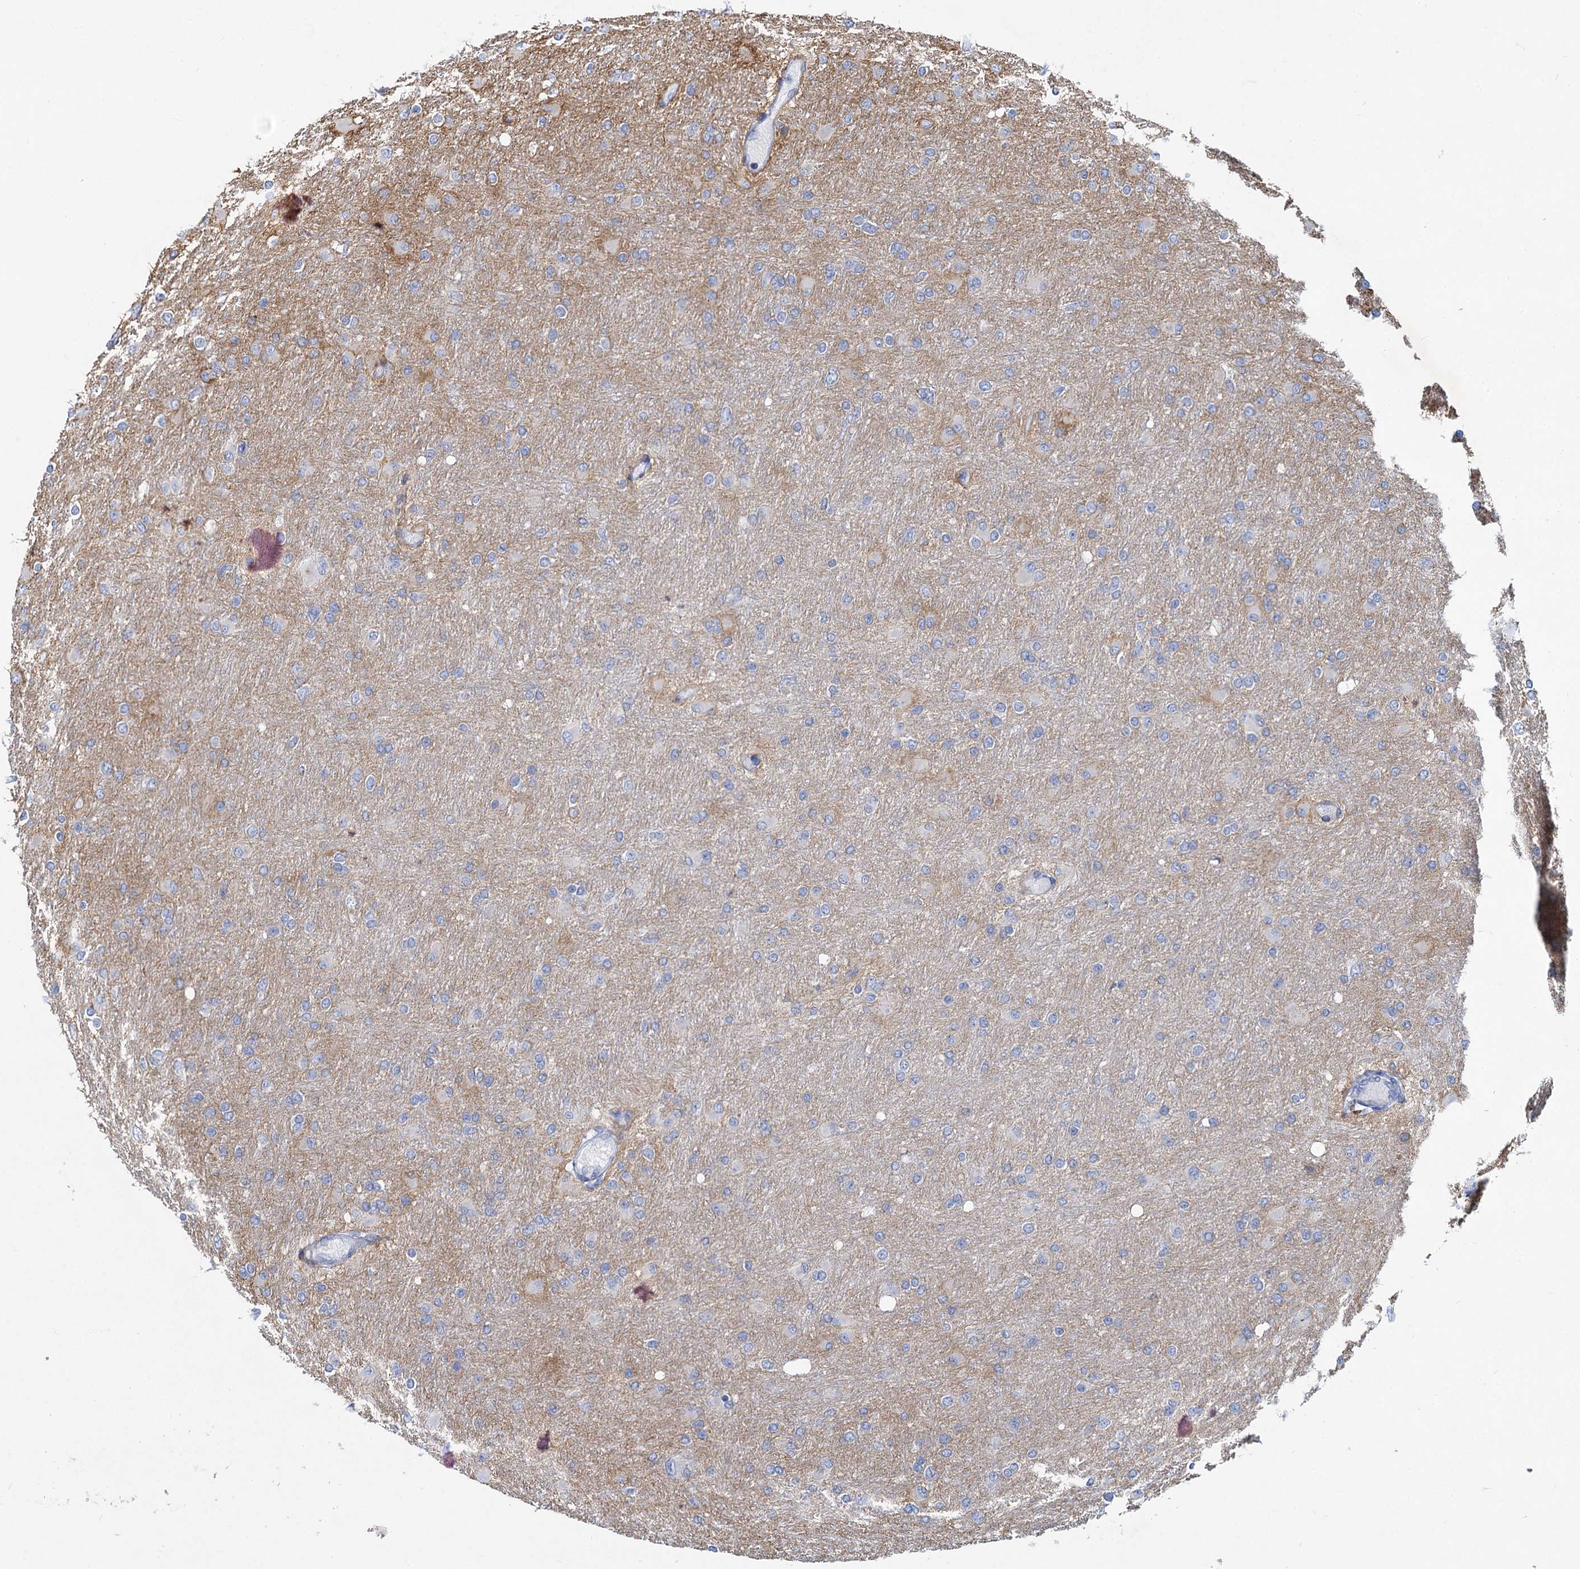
{"staining": {"intensity": "negative", "quantity": "none", "location": "none"}, "tissue": "glioma", "cell_type": "Tumor cells", "image_type": "cancer", "snomed": [{"axis": "morphology", "description": "Glioma, malignant, High grade"}, {"axis": "topography", "description": "Cerebral cortex"}], "caption": "There is no significant expression in tumor cells of glioma.", "gene": "PRSS35", "patient": {"sex": "female", "age": 36}}